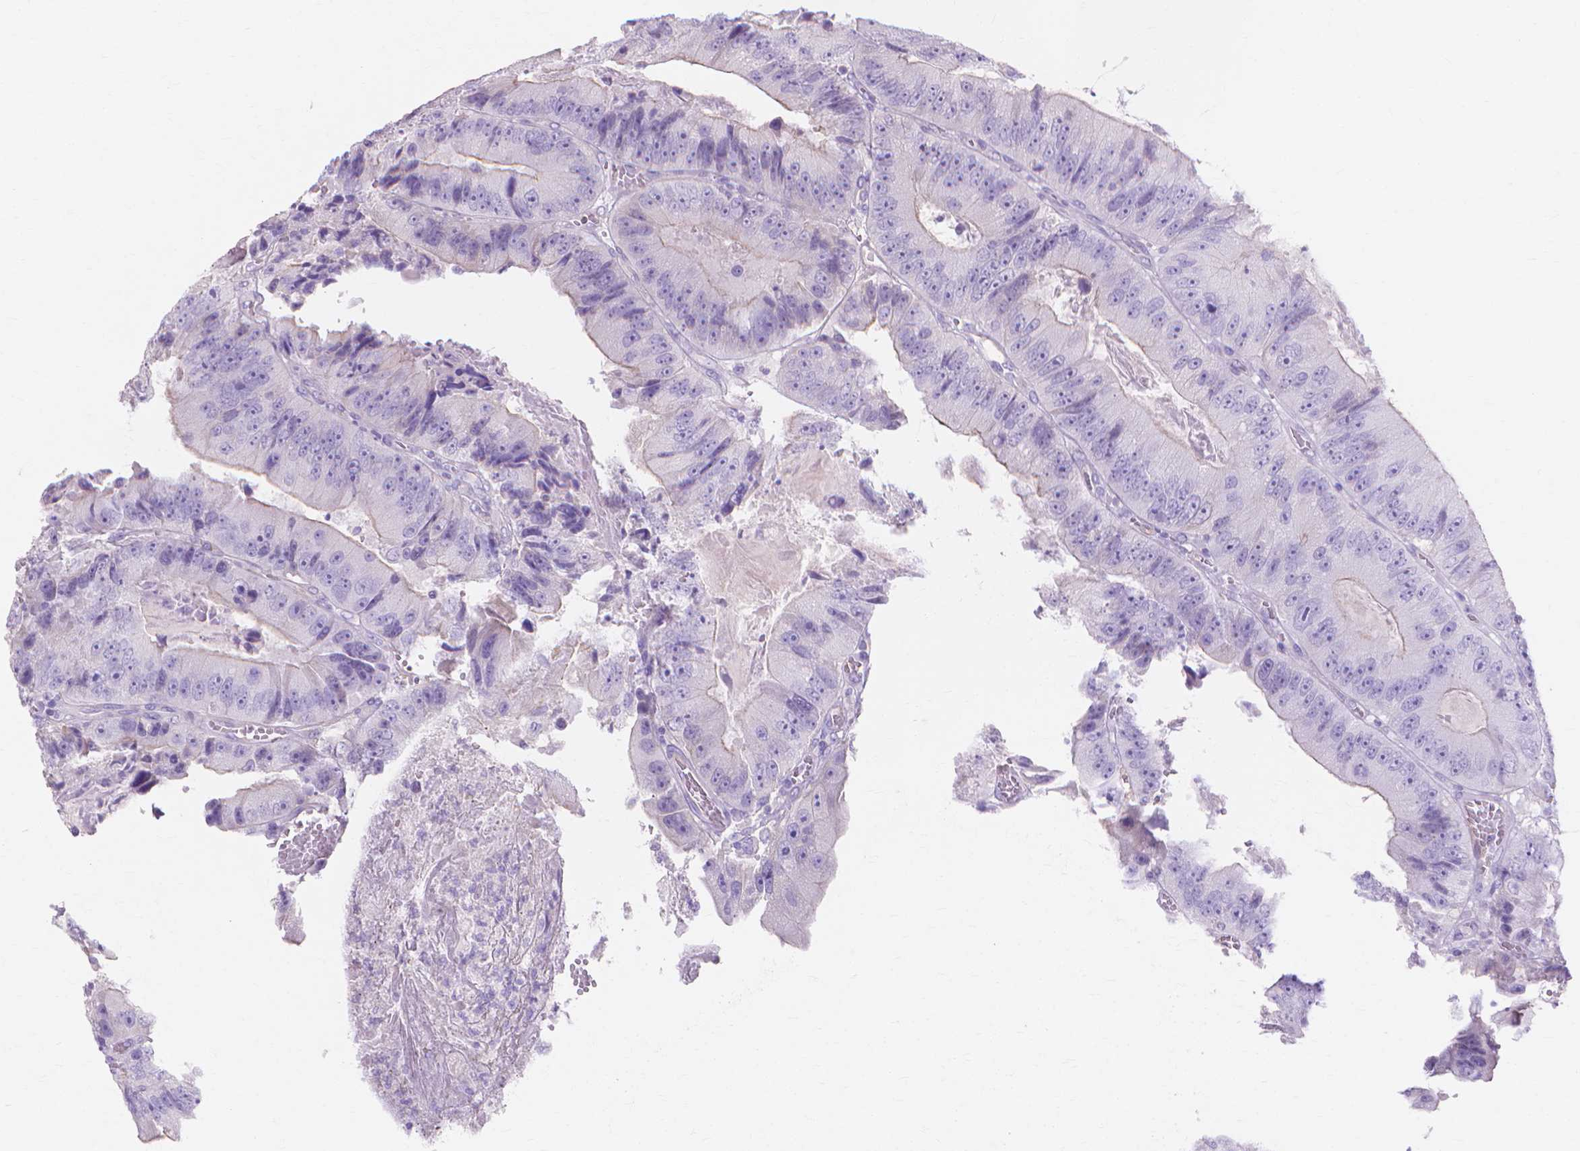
{"staining": {"intensity": "negative", "quantity": "none", "location": "none"}, "tissue": "colorectal cancer", "cell_type": "Tumor cells", "image_type": "cancer", "snomed": [{"axis": "morphology", "description": "Adenocarcinoma, NOS"}, {"axis": "topography", "description": "Colon"}], "caption": "High power microscopy micrograph of an immunohistochemistry (IHC) histopathology image of colorectal cancer, revealing no significant expression in tumor cells. The staining is performed using DAB (3,3'-diaminobenzidine) brown chromogen with nuclei counter-stained in using hematoxylin.", "gene": "MBLAC1", "patient": {"sex": "female", "age": 86}}